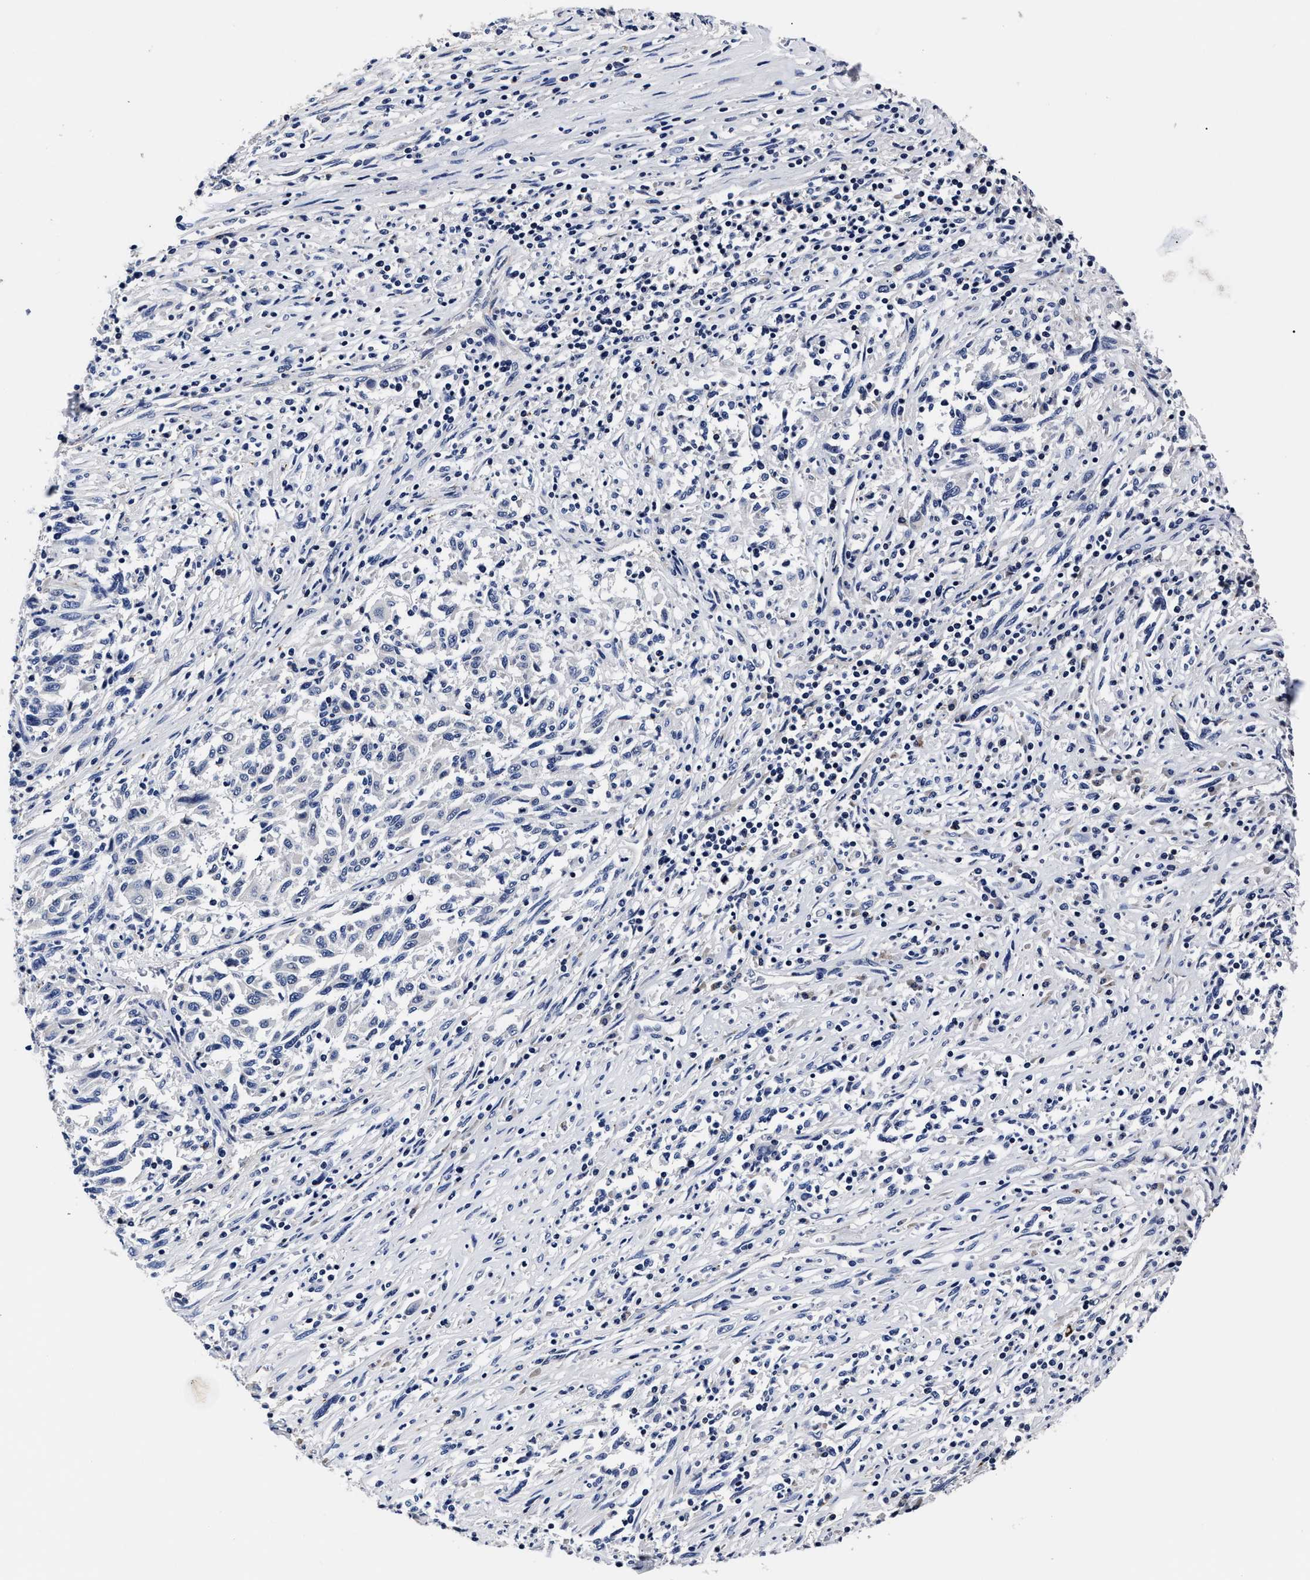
{"staining": {"intensity": "negative", "quantity": "none", "location": "none"}, "tissue": "melanoma", "cell_type": "Tumor cells", "image_type": "cancer", "snomed": [{"axis": "morphology", "description": "Malignant melanoma, Metastatic site"}, {"axis": "topography", "description": "Lymph node"}], "caption": "High power microscopy micrograph of an immunohistochemistry image of malignant melanoma (metastatic site), revealing no significant expression in tumor cells. Nuclei are stained in blue.", "gene": "OLFML2A", "patient": {"sex": "male", "age": 61}}